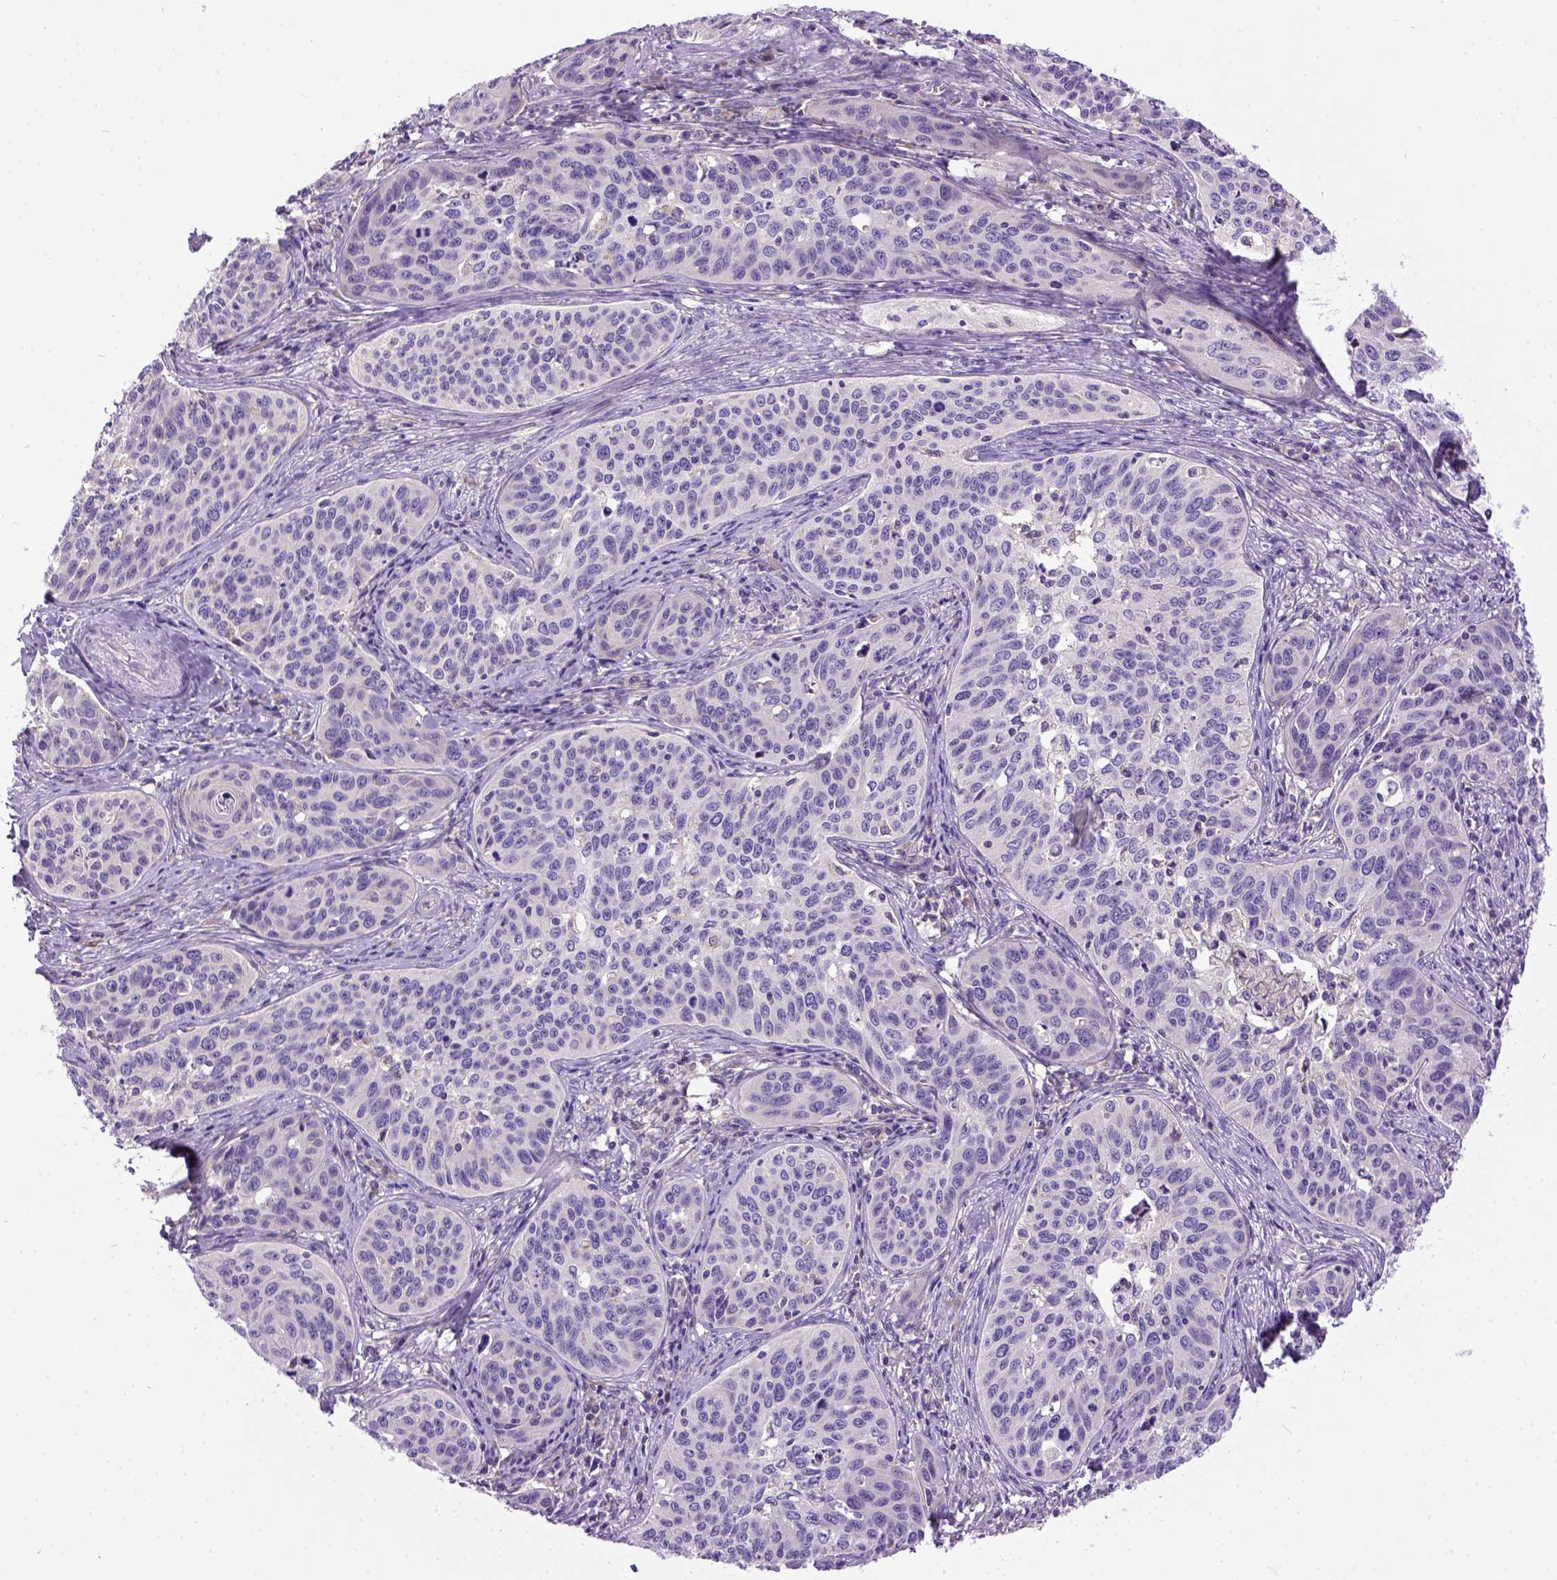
{"staining": {"intensity": "negative", "quantity": "none", "location": "none"}, "tissue": "cervical cancer", "cell_type": "Tumor cells", "image_type": "cancer", "snomed": [{"axis": "morphology", "description": "Squamous cell carcinoma, NOS"}, {"axis": "topography", "description": "Cervix"}], "caption": "A high-resolution photomicrograph shows immunohistochemistry (IHC) staining of cervical cancer (squamous cell carcinoma), which demonstrates no significant positivity in tumor cells. (DAB (3,3'-diaminobenzidine) immunohistochemistry, high magnification).", "gene": "NEK5", "patient": {"sex": "female", "age": 31}}